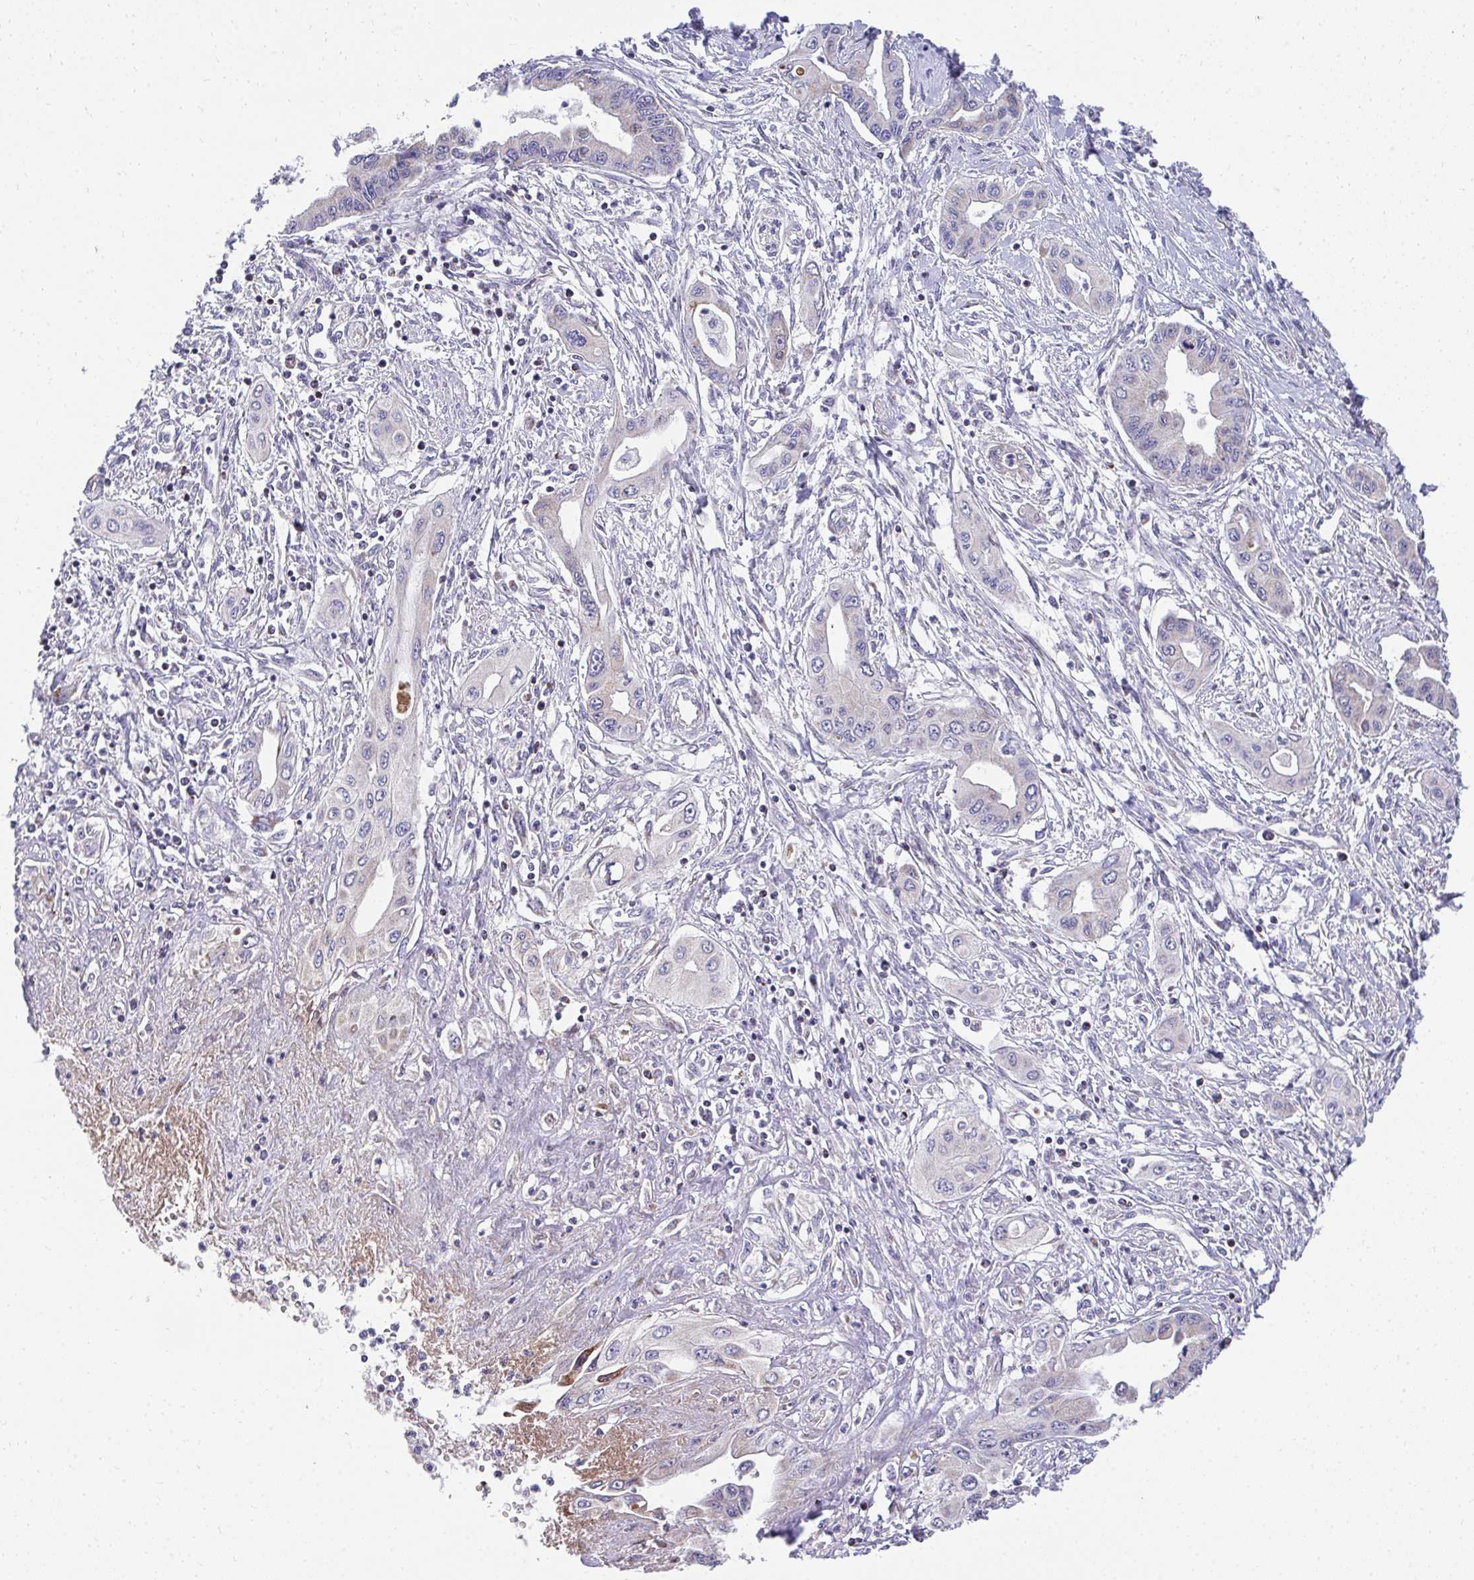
{"staining": {"intensity": "weak", "quantity": "25%-75%", "location": "cytoplasmic/membranous"}, "tissue": "pancreatic cancer", "cell_type": "Tumor cells", "image_type": "cancer", "snomed": [{"axis": "morphology", "description": "Adenocarcinoma, NOS"}, {"axis": "topography", "description": "Pancreas"}], "caption": "Human pancreatic adenocarcinoma stained with a brown dye exhibits weak cytoplasmic/membranous positive expression in about 25%-75% of tumor cells.", "gene": "PRRG3", "patient": {"sex": "female", "age": 62}}